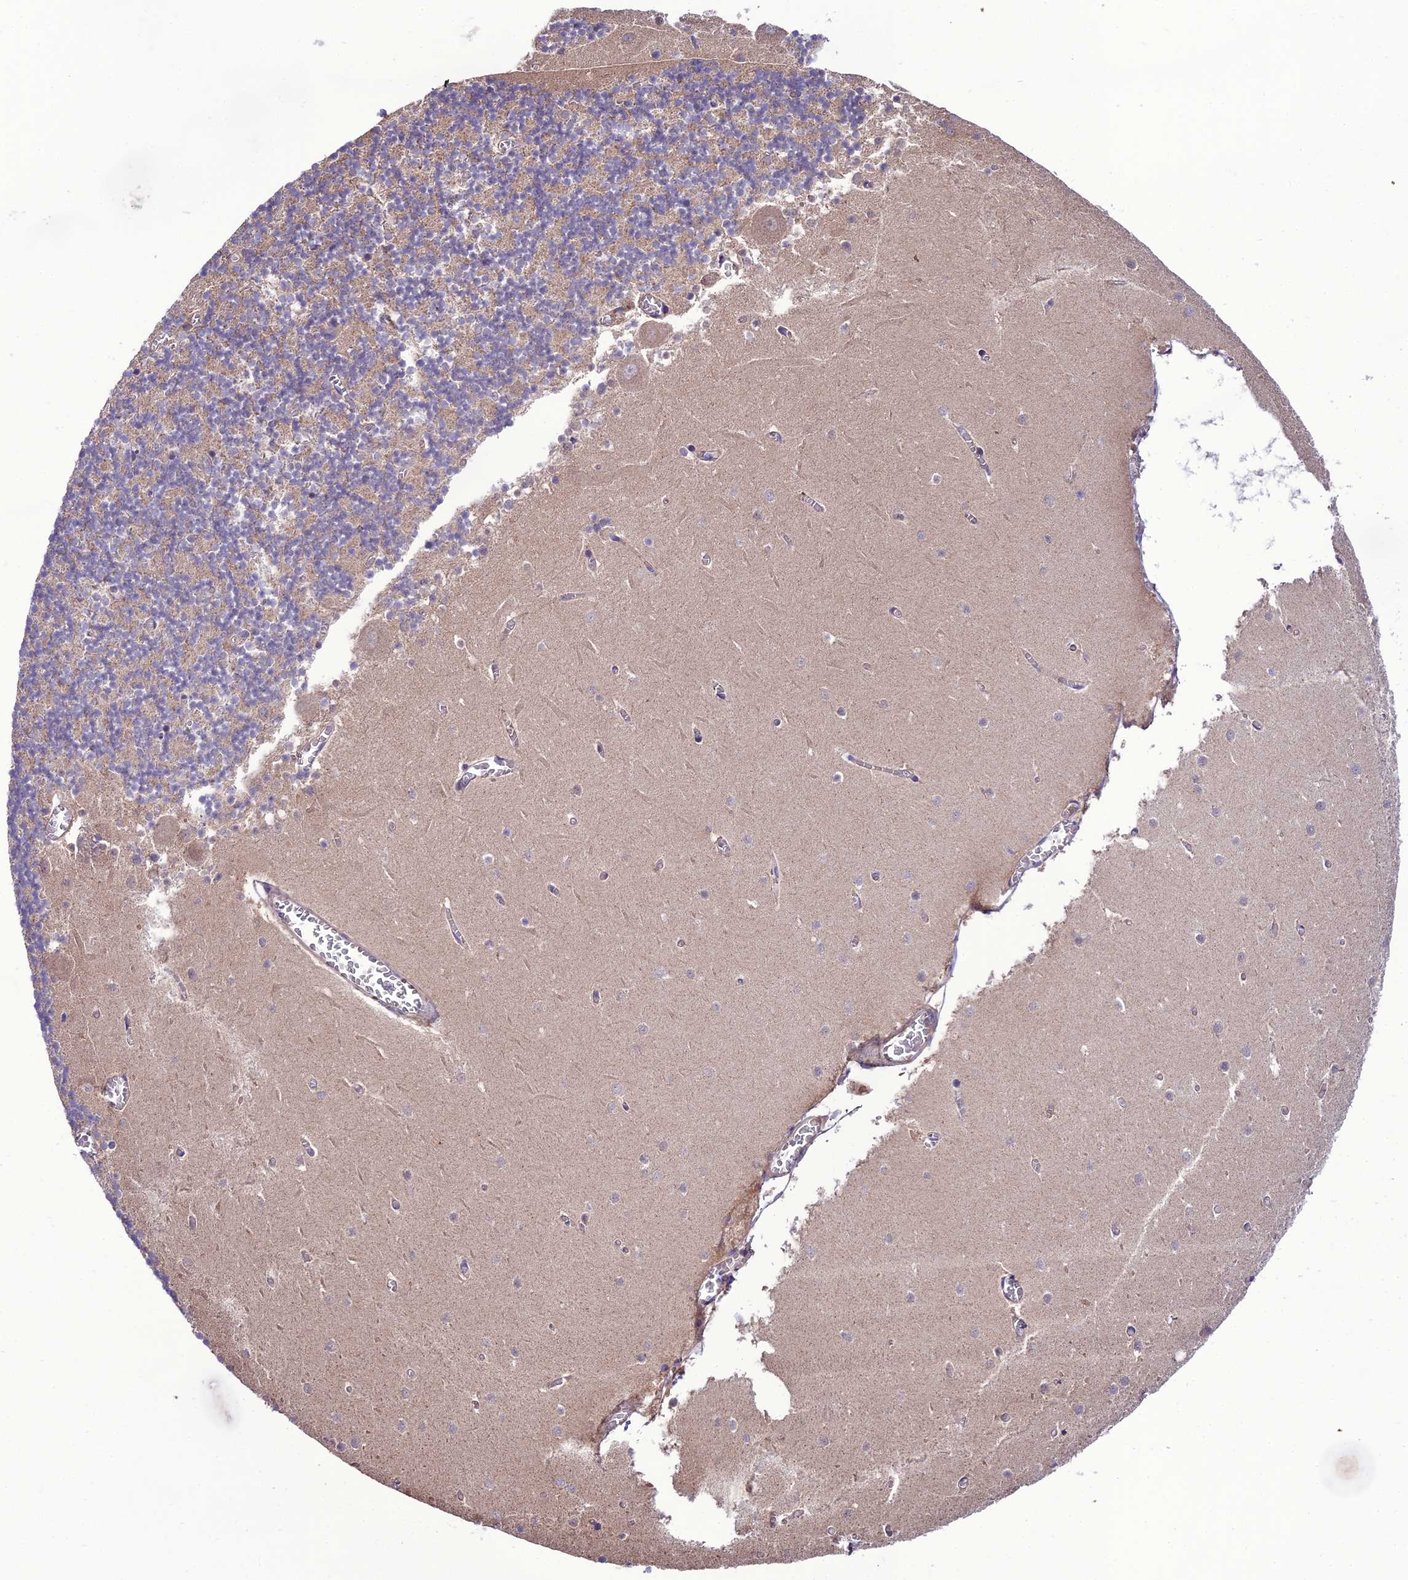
{"staining": {"intensity": "weak", "quantity": "25%-75%", "location": "cytoplasmic/membranous"}, "tissue": "cerebellum", "cell_type": "Cells in granular layer", "image_type": "normal", "snomed": [{"axis": "morphology", "description": "Normal tissue, NOS"}, {"axis": "topography", "description": "Cerebellum"}], "caption": "A low amount of weak cytoplasmic/membranous expression is seen in about 25%-75% of cells in granular layer in normal cerebellum. (DAB IHC with brightfield microscopy, high magnification).", "gene": "PPIL3", "patient": {"sex": "female", "age": 28}}